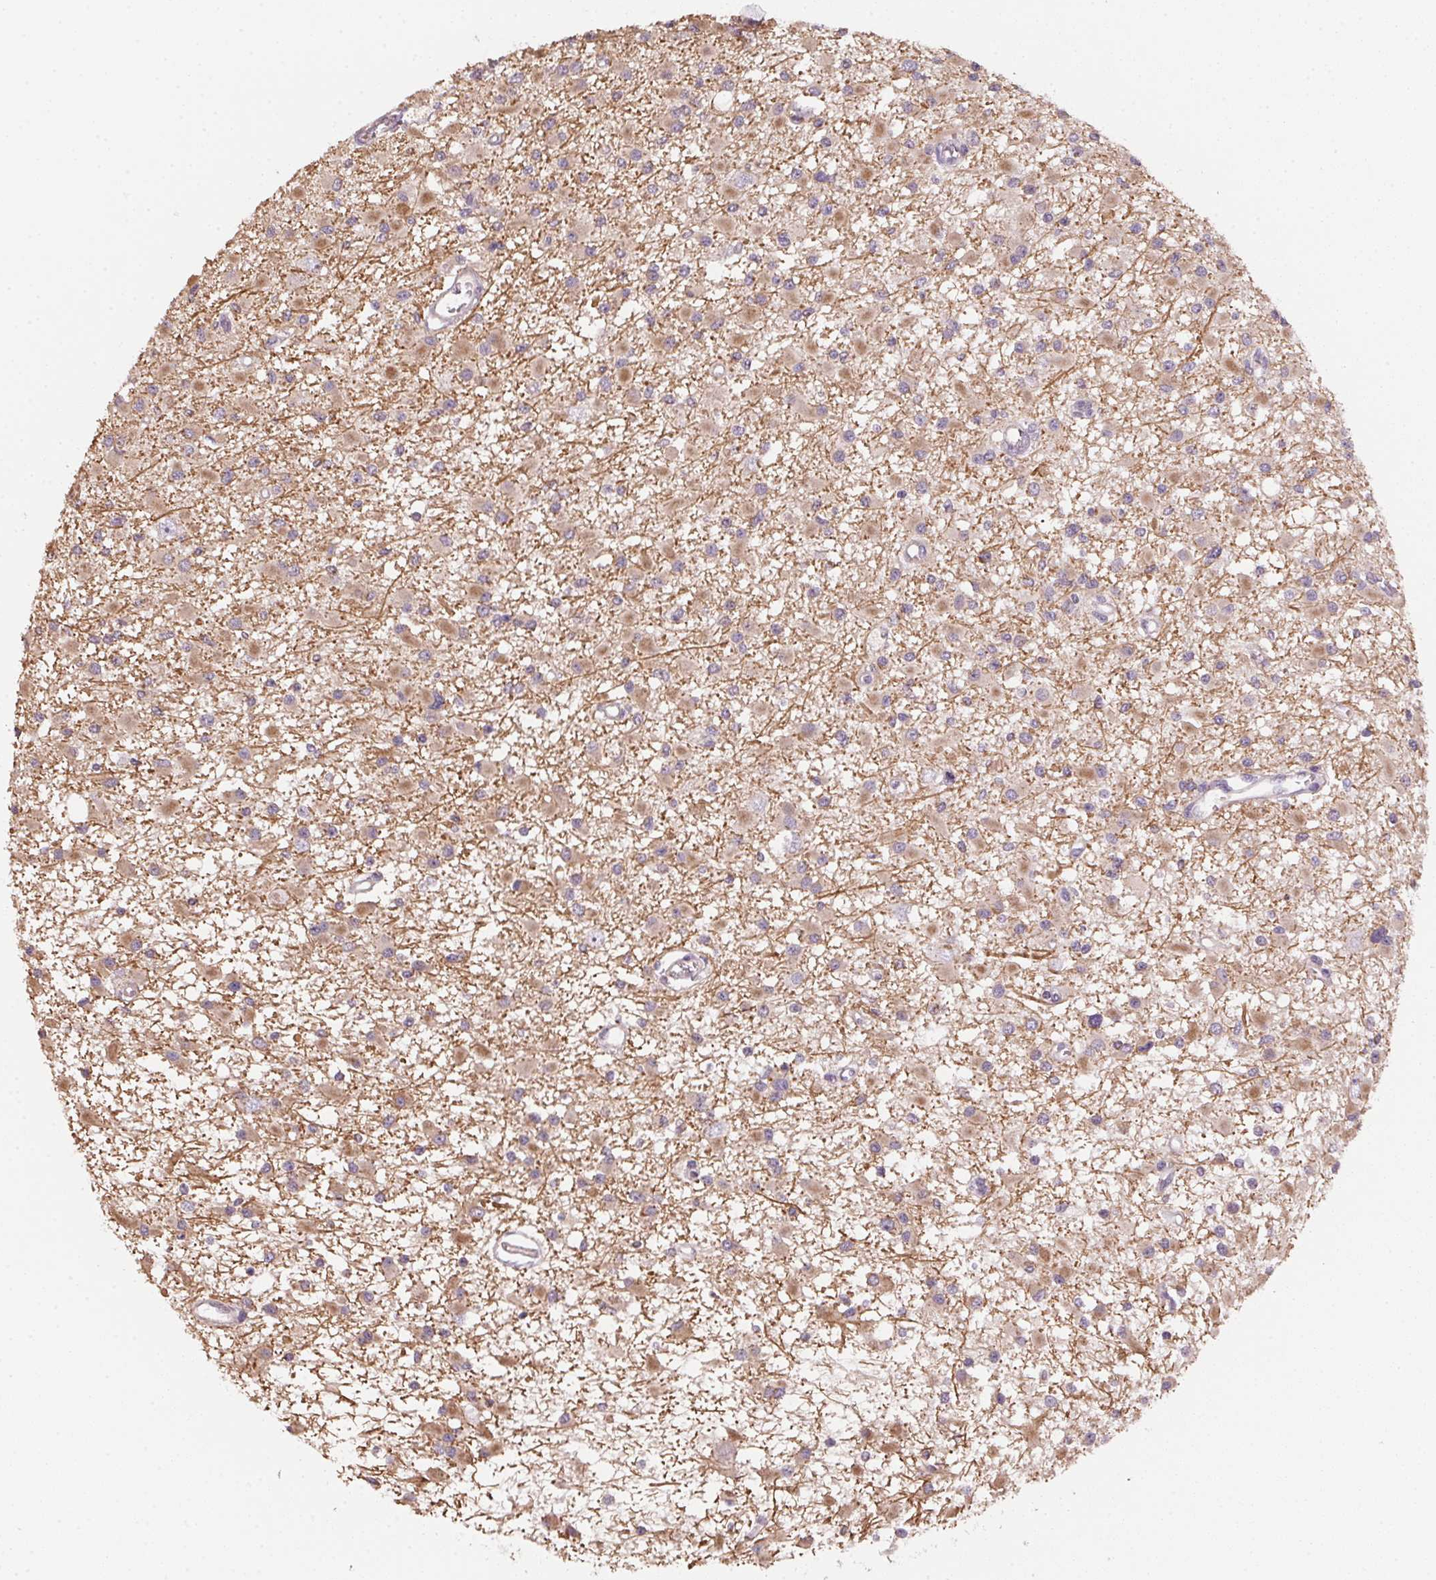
{"staining": {"intensity": "moderate", "quantity": "<25%", "location": "cytoplasmic/membranous"}, "tissue": "glioma", "cell_type": "Tumor cells", "image_type": "cancer", "snomed": [{"axis": "morphology", "description": "Glioma, malignant, High grade"}, {"axis": "topography", "description": "Brain"}], "caption": "A micrograph of high-grade glioma (malignant) stained for a protein shows moderate cytoplasmic/membranous brown staining in tumor cells.", "gene": "ALDH8A1", "patient": {"sex": "male", "age": 54}}